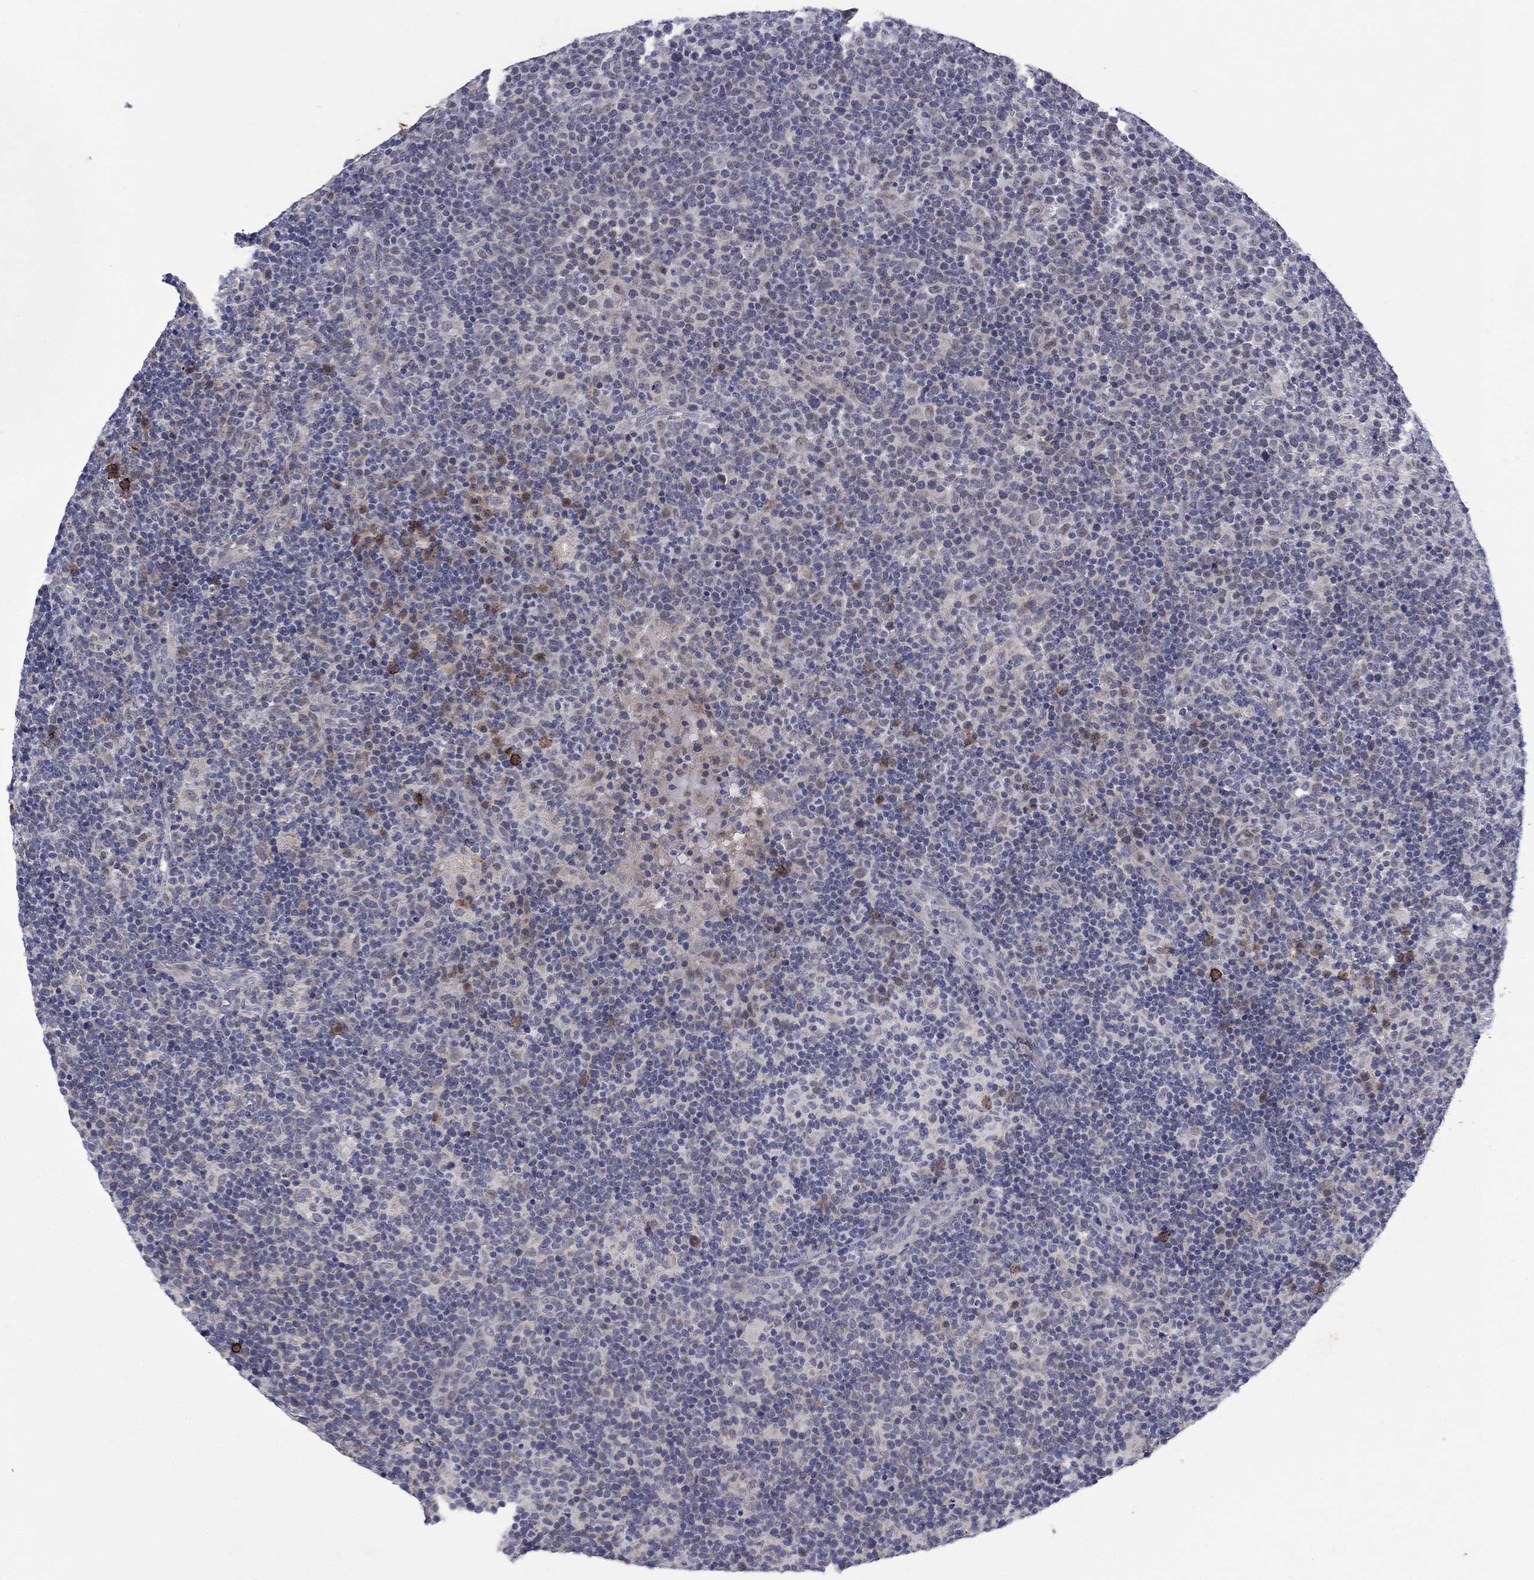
{"staining": {"intensity": "negative", "quantity": "none", "location": "none"}, "tissue": "lymphoma", "cell_type": "Tumor cells", "image_type": "cancer", "snomed": [{"axis": "morphology", "description": "Malignant lymphoma, non-Hodgkin's type, High grade"}, {"axis": "topography", "description": "Lymph node"}], "caption": "The immunohistochemistry photomicrograph has no significant staining in tumor cells of malignant lymphoma, non-Hodgkin's type (high-grade) tissue.", "gene": "SDC1", "patient": {"sex": "male", "age": 61}}